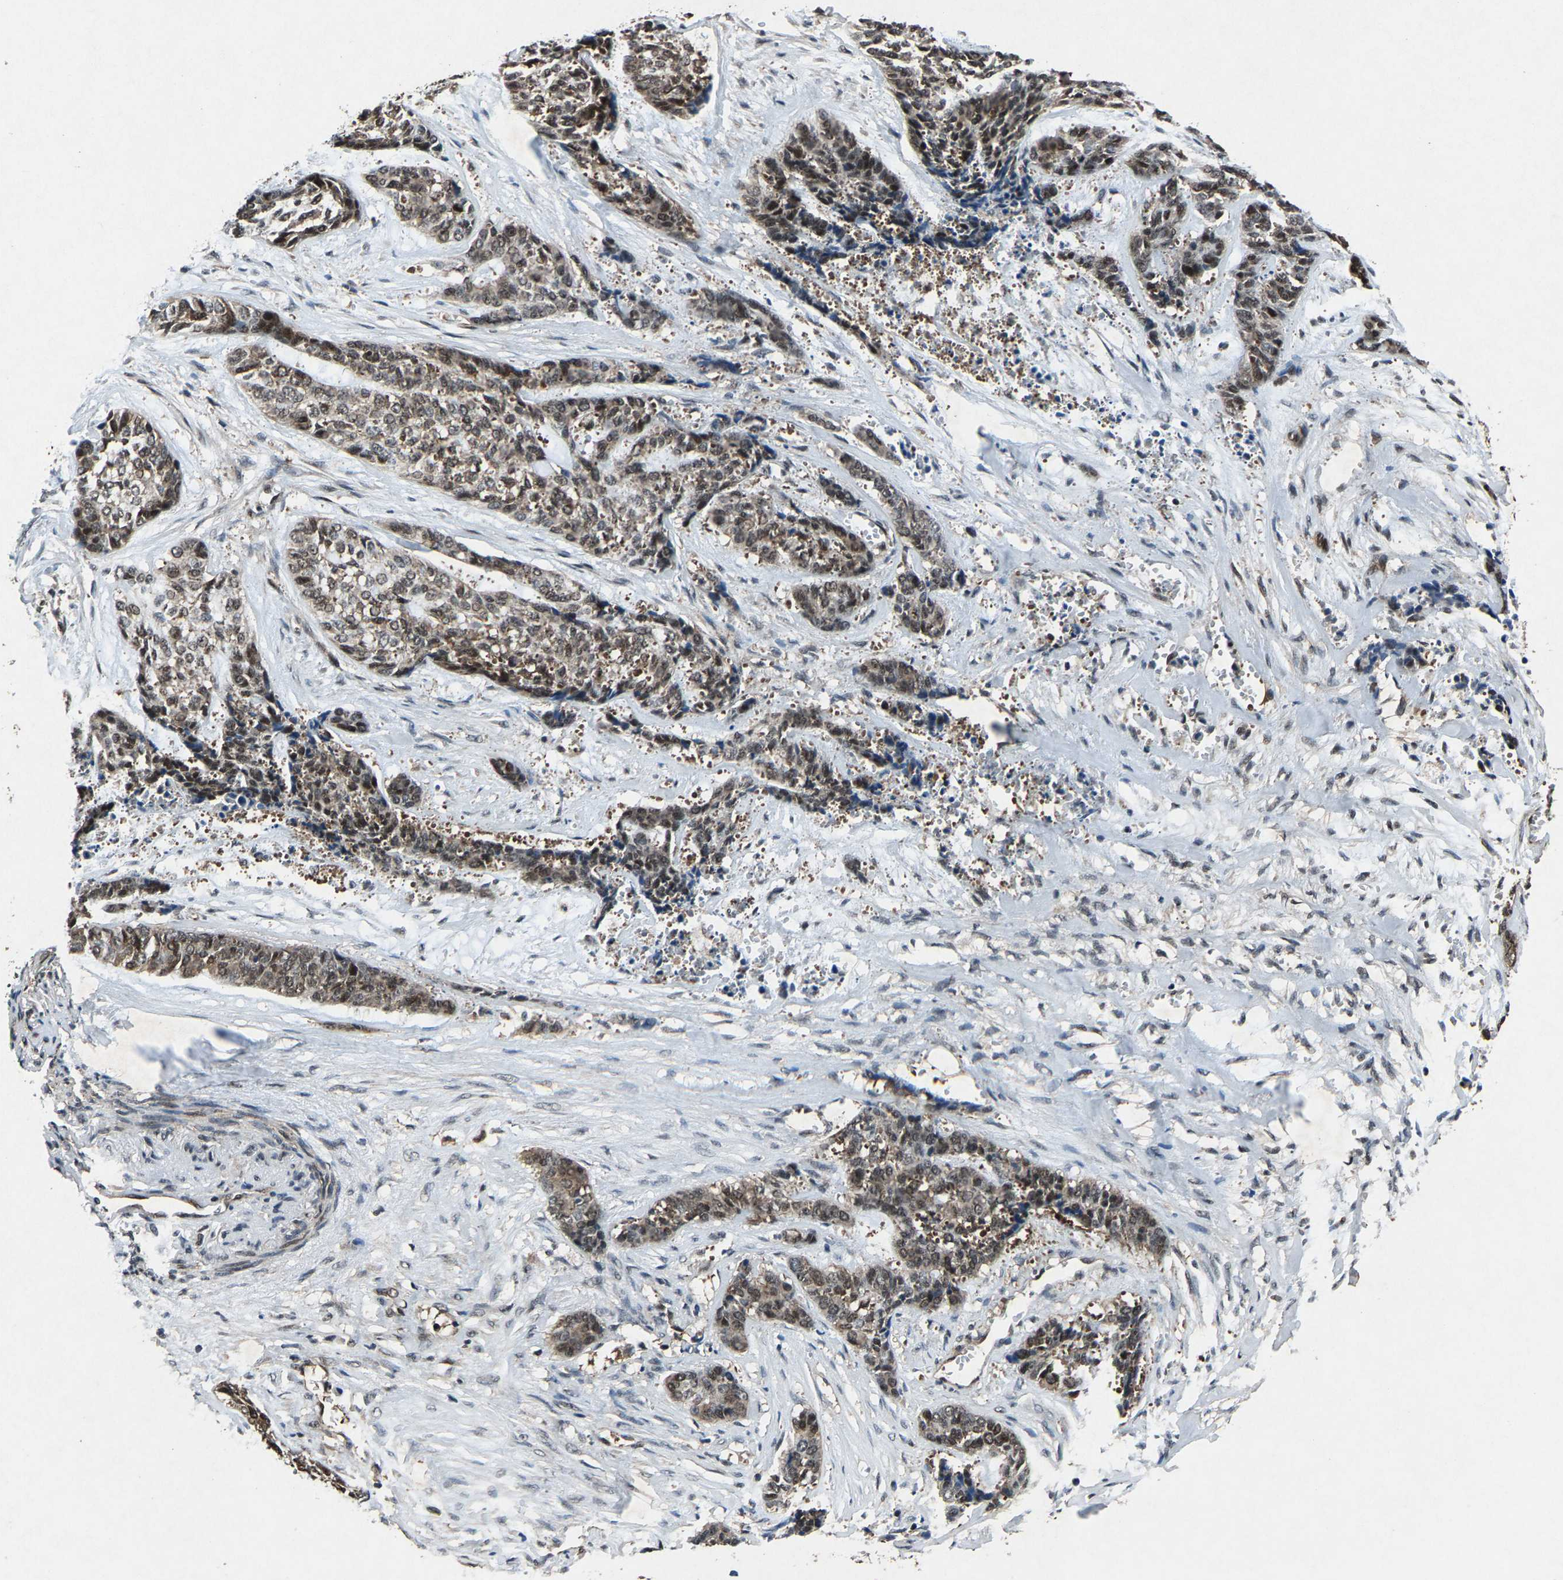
{"staining": {"intensity": "moderate", "quantity": ">75%", "location": "cytoplasmic/membranous,nuclear"}, "tissue": "skin cancer", "cell_type": "Tumor cells", "image_type": "cancer", "snomed": [{"axis": "morphology", "description": "Basal cell carcinoma"}, {"axis": "topography", "description": "Skin"}], "caption": "Immunohistochemical staining of human skin basal cell carcinoma shows moderate cytoplasmic/membranous and nuclear protein staining in approximately >75% of tumor cells.", "gene": "ATXN3", "patient": {"sex": "female", "age": 64}}